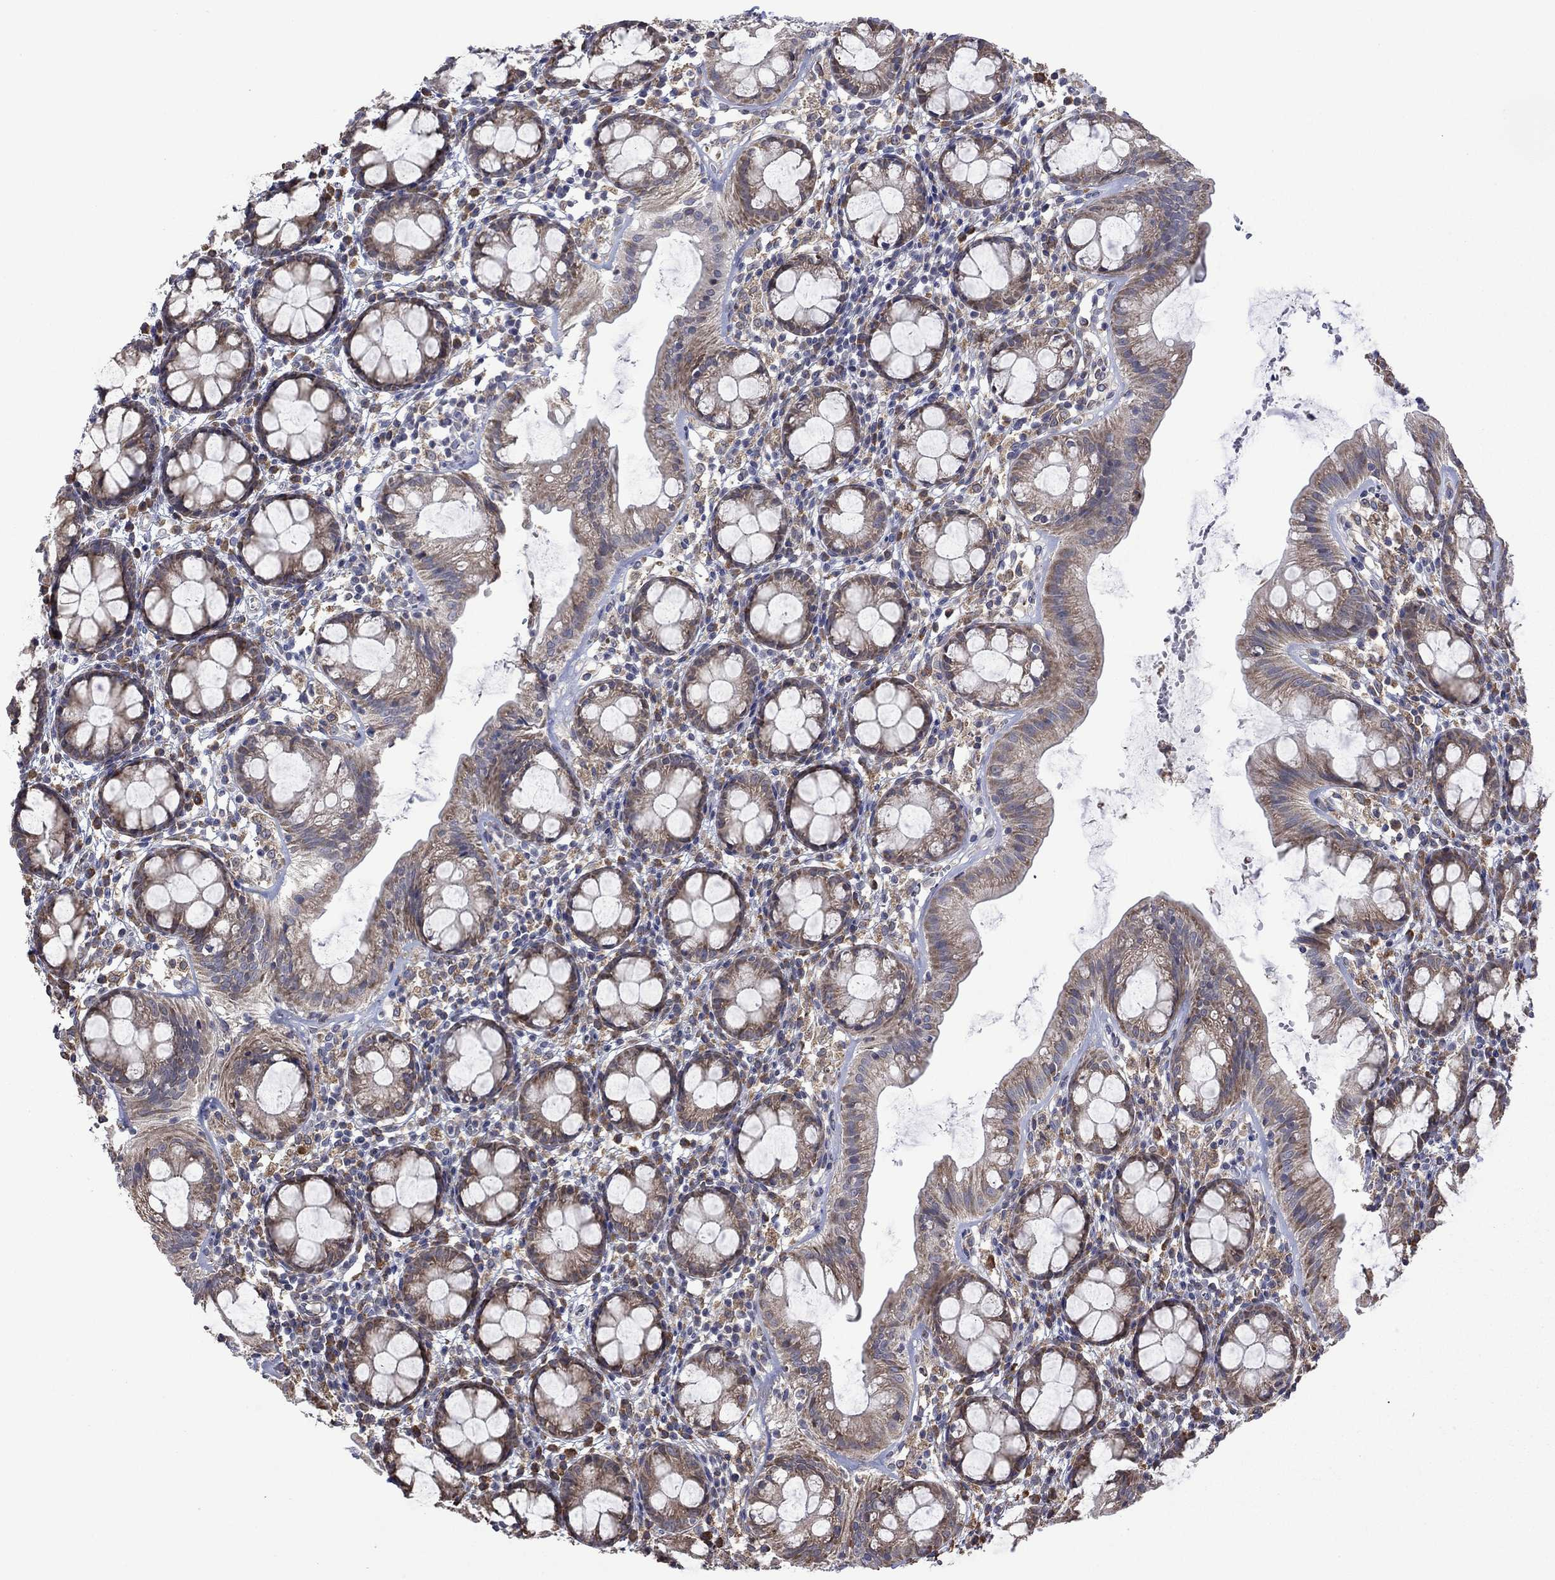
{"staining": {"intensity": "moderate", "quantity": "25%-75%", "location": "cytoplasmic/membranous"}, "tissue": "rectum", "cell_type": "Glandular cells", "image_type": "normal", "snomed": [{"axis": "morphology", "description": "Normal tissue, NOS"}, {"axis": "topography", "description": "Rectum"}], "caption": "An immunohistochemistry (IHC) image of unremarkable tissue is shown. Protein staining in brown shows moderate cytoplasmic/membranous positivity in rectum within glandular cells.", "gene": "FURIN", "patient": {"sex": "male", "age": 57}}